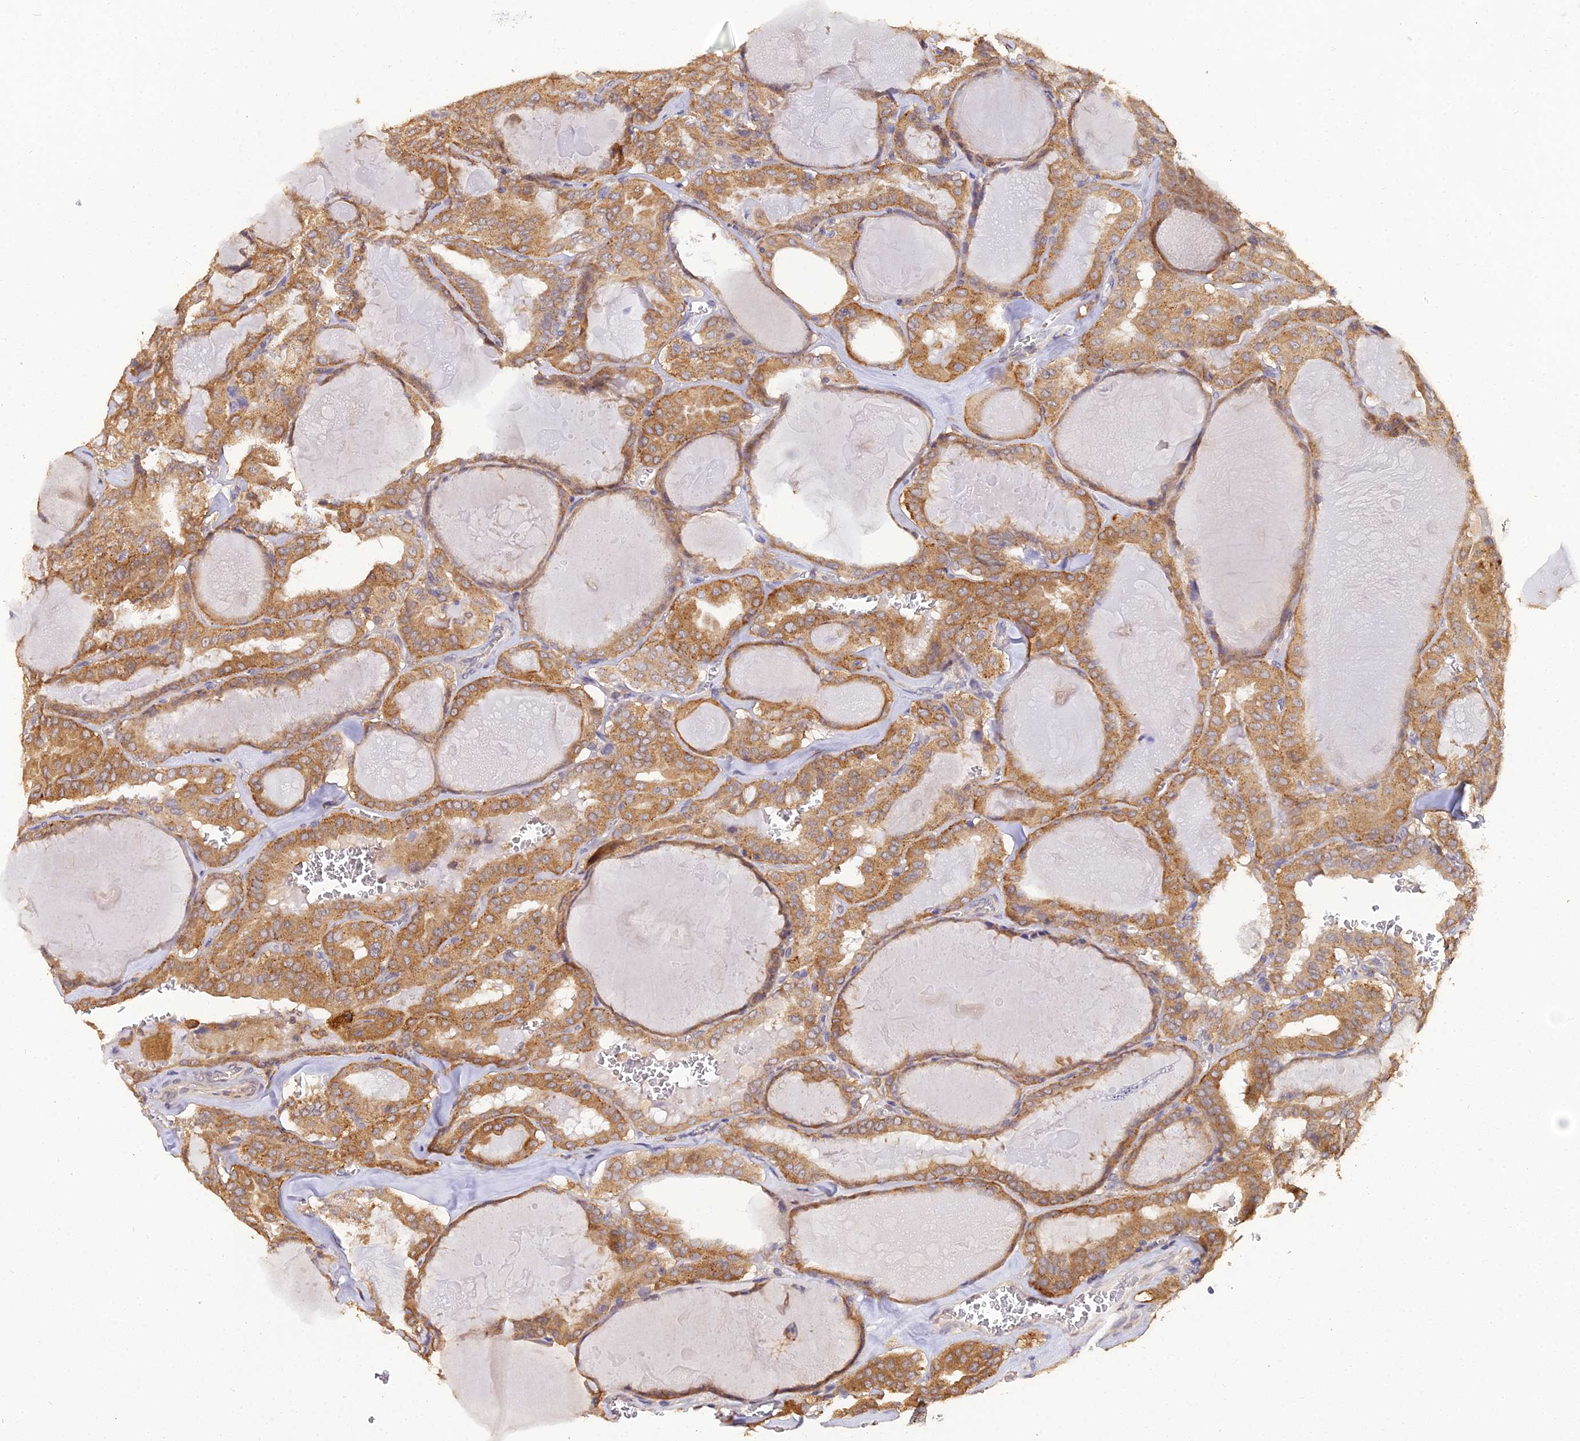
{"staining": {"intensity": "moderate", "quantity": ">75%", "location": "cytoplasmic/membranous"}, "tissue": "thyroid cancer", "cell_type": "Tumor cells", "image_type": "cancer", "snomed": [{"axis": "morphology", "description": "Papillary adenocarcinoma, NOS"}, {"axis": "topography", "description": "Thyroid gland"}], "caption": "Protein expression analysis of human thyroid papillary adenocarcinoma reveals moderate cytoplasmic/membranous staining in about >75% of tumor cells.", "gene": "ARL8B", "patient": {"sex": "male", "age": 52}}